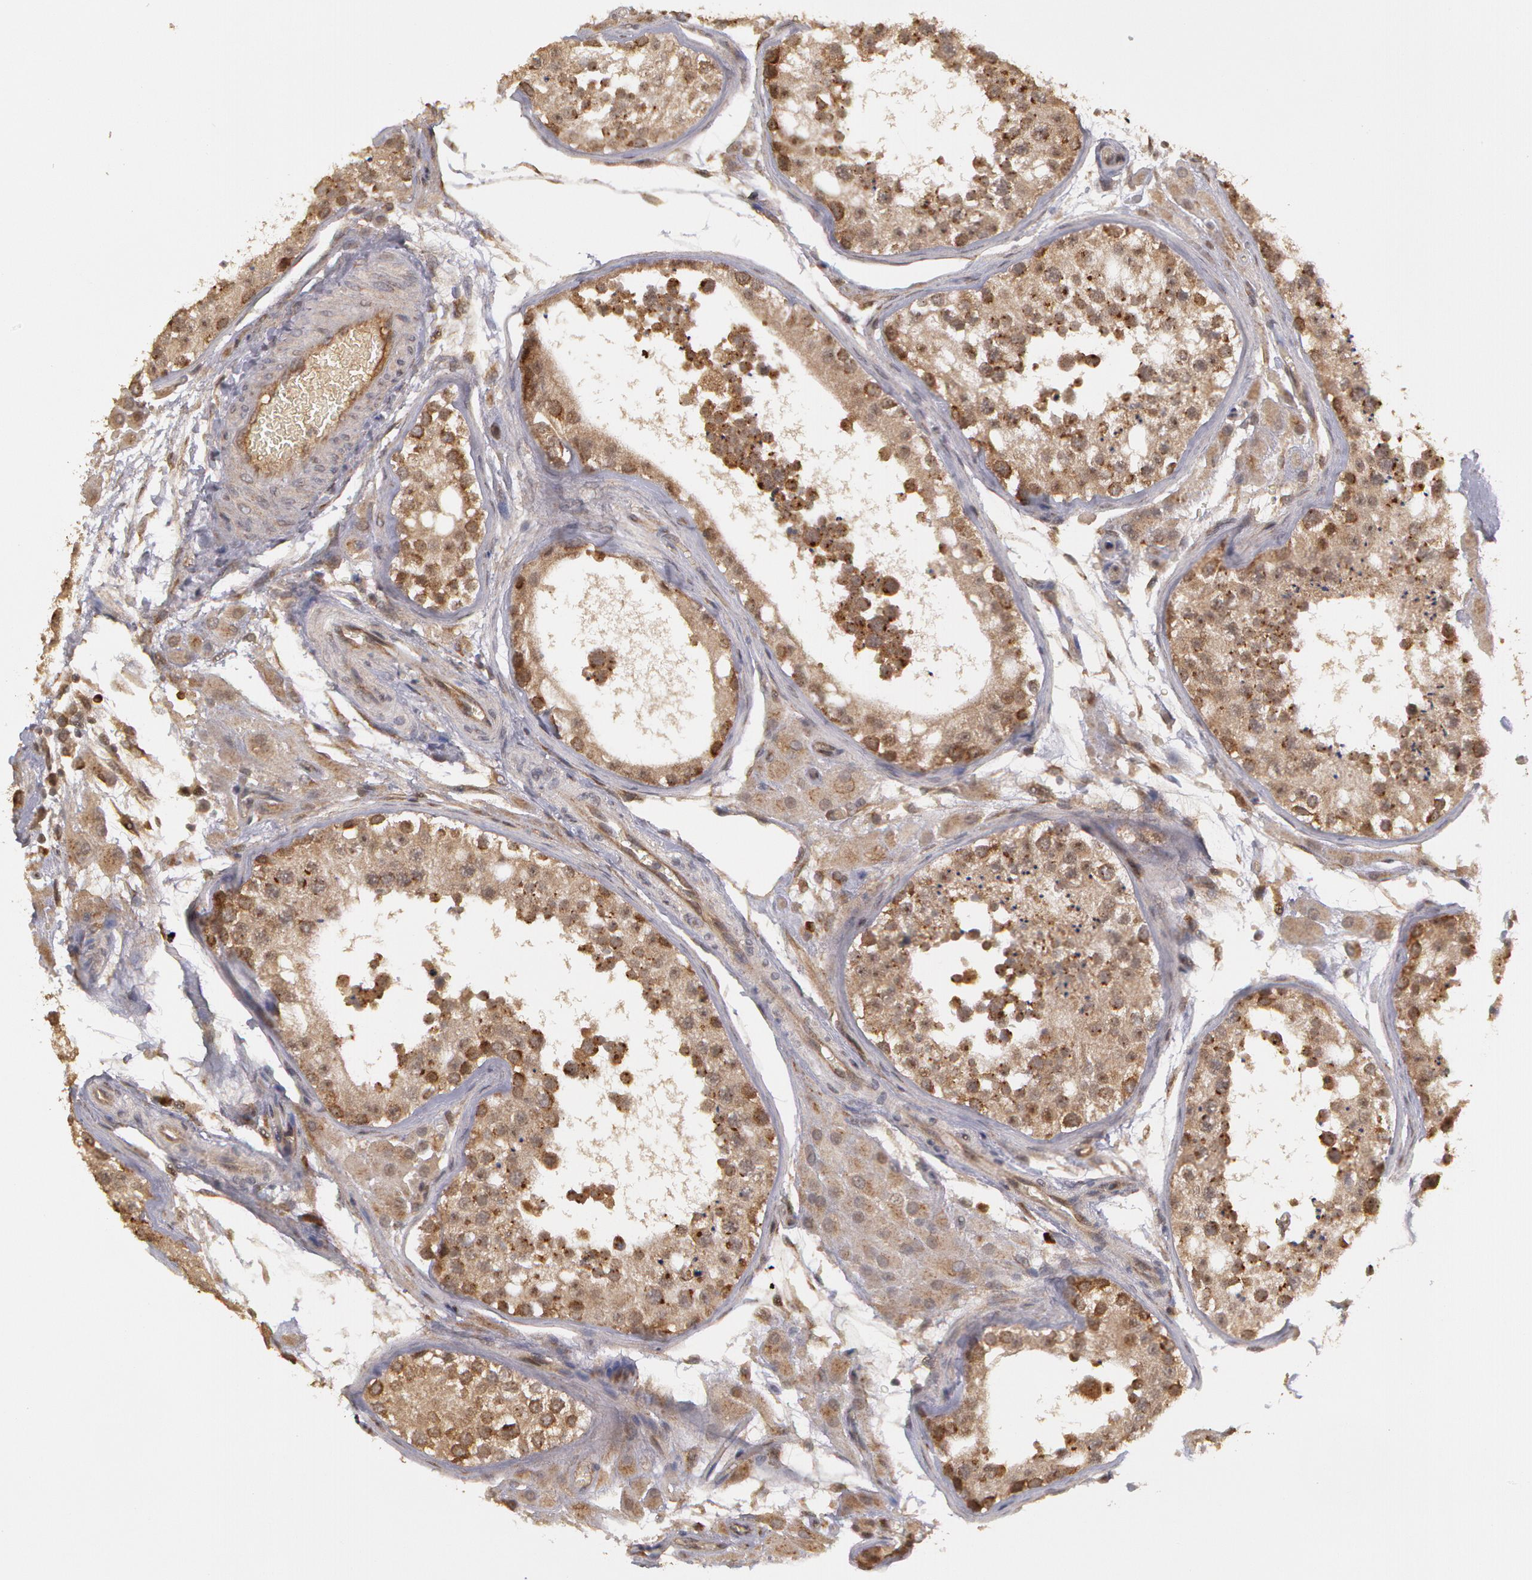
{"staining": {"intensity": "moderate", "quantity": ">75%", "location": "cytoplasmic/membranous"}, "tissue": "testis", "cell_type": "Cells in seminiferous ducts", "image_type": "normal", "snomed": [{"axis": "morphology", "description": "Normal tissue, NOS"}, {"axis": "topography", "description": "Testis"}], "caption": "Human testis stained with a brown dye exhibits moderate cytoplasmic/membranous positive positivity in approximately >75% of cells in seminiferous ducts.", "gene": "STX5", "patient": {"sex": "male", "age": 26}}